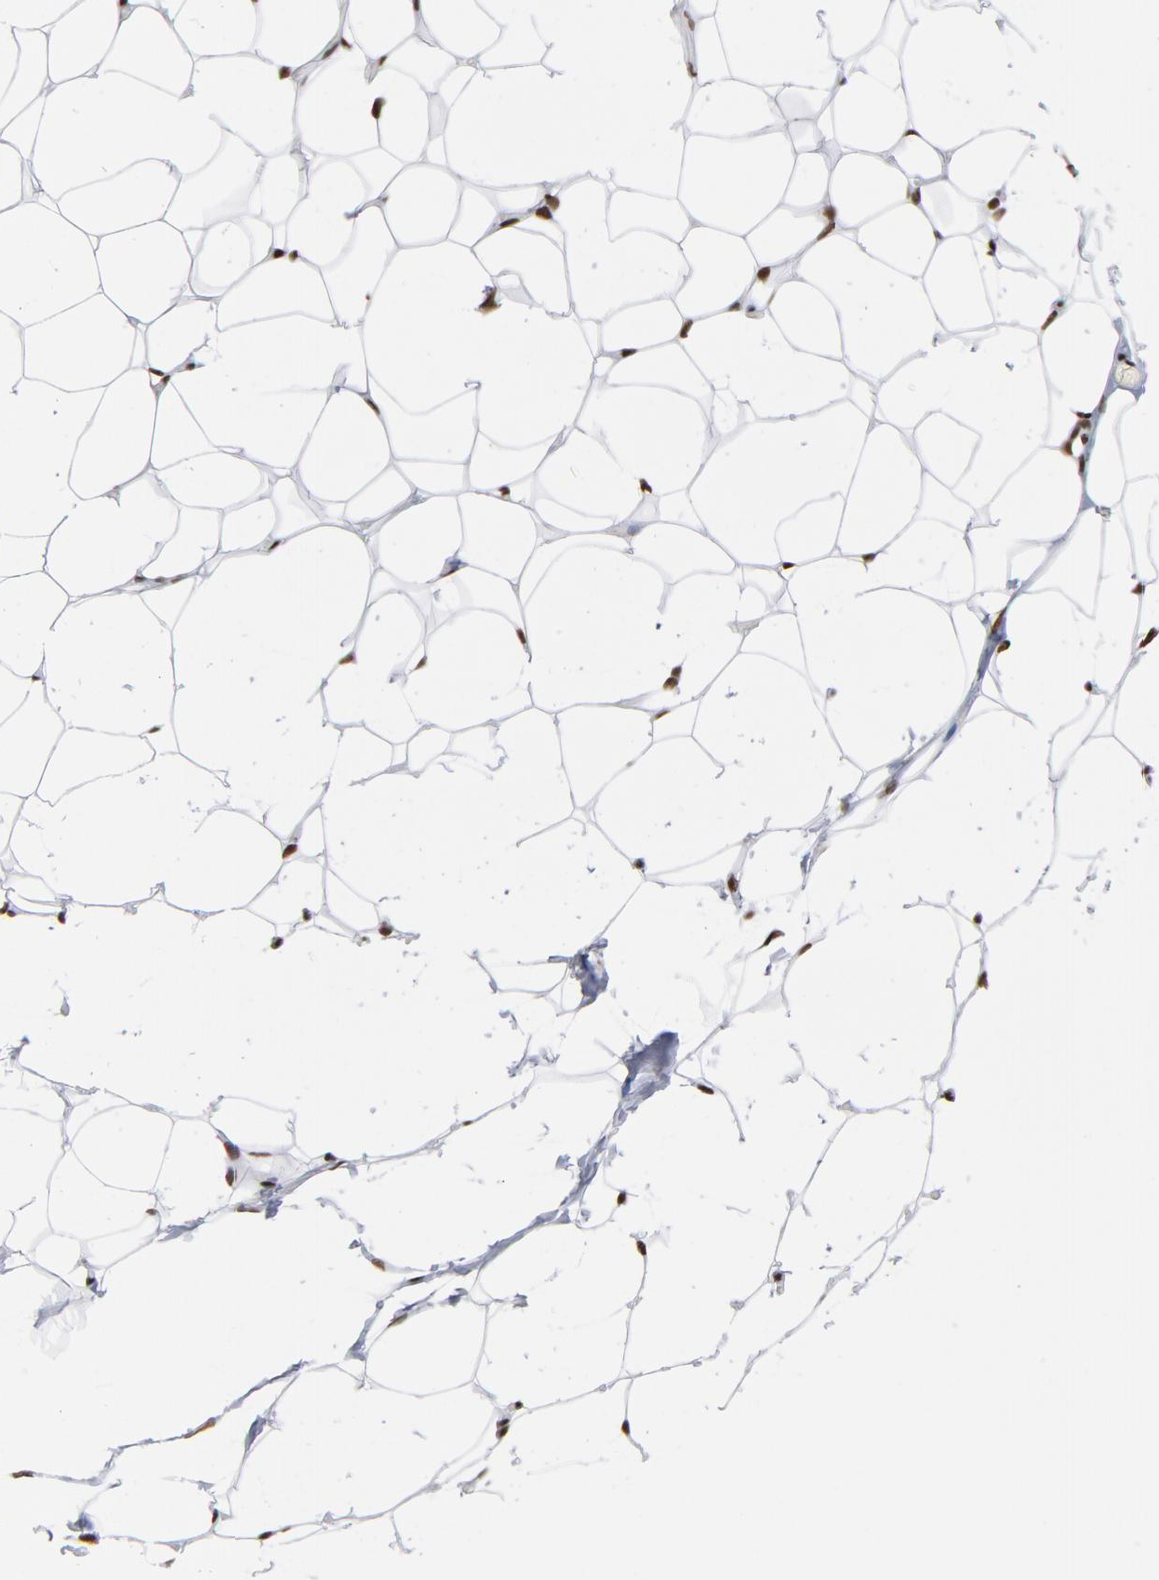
{"staining": {"intensity": "moderate", "quantity": ">75%", "location": "nuclear"}, "tissue": "adipose tissue", "cell_type": "Adipocytes", "image_type": "normal", "snomed": [{"axis": "morphology", "description": "Normal tissue, NOS"}, {"axis": "topography", "description": "Soft tissue"}], "caption": "Benign adipose tissue demonstrates moderate nuclear expression in about >75% of adipocytes, visualized by immunohistochemistry.", "gene": "TOP2B", "patient": {"sex": "male", "age": 26}}